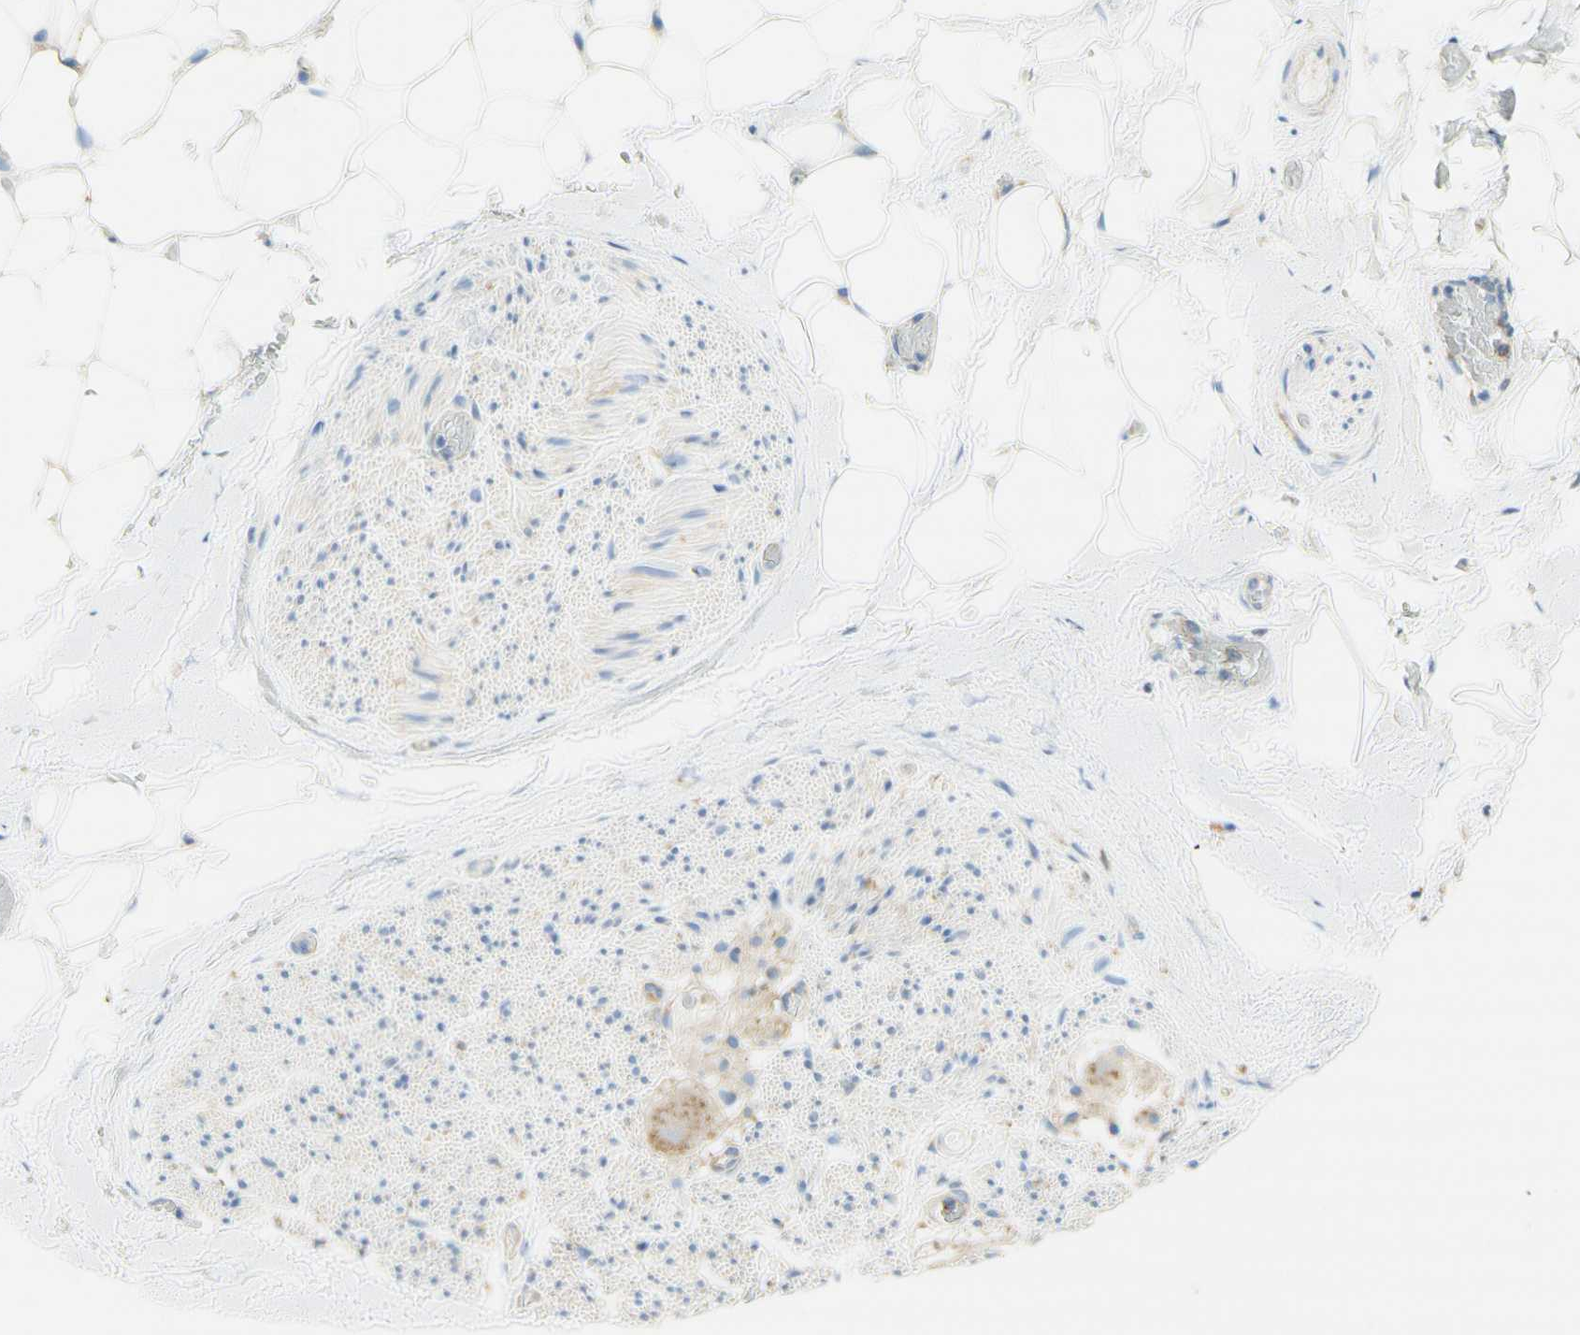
{"staining": {"intensity": "negative", "quantity": "none", "location": "none"}, "tissue": "adipose tissue", "cell_type": "Adipocytes", "image_type": "normal", "snomed": [{"axis": "morphology", "description": "Normal tissue, NOS"}, {"axis": "topography", "description": "Peripheral nerve tissue"}], "caption": "Immunohistochemical staining of benign adipose tissue reveals no significant positivity in adipocytes. (DAB (3,3'-diaminobenzidine) IHC with hematoxylin counter stain).", "gene": "CLTC", "patient": {"sex": "male", "age": 70}}